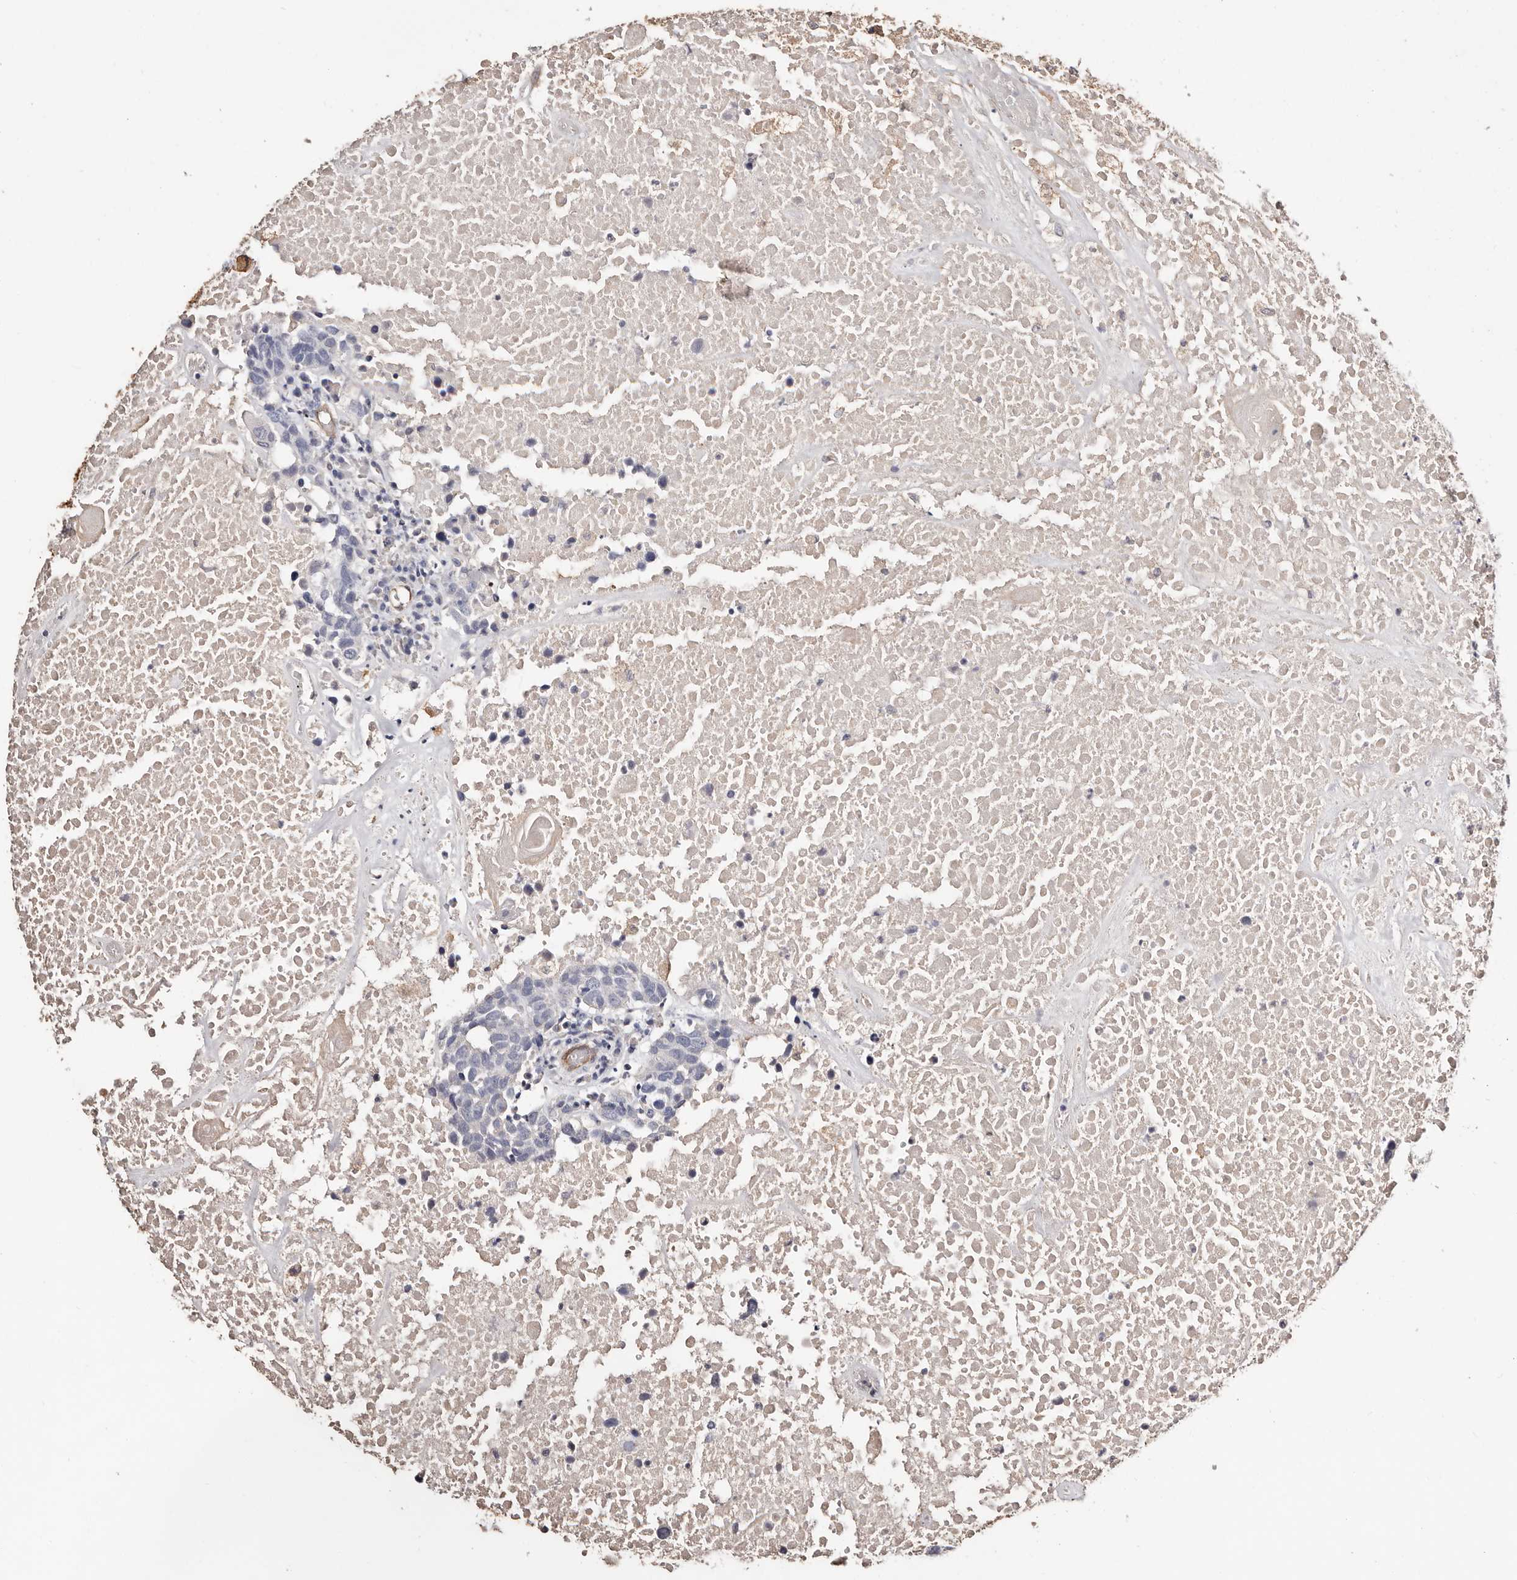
{"staining": {"intensity": "negative", "quantity": "none", "location": "none"}, "tissue": "head and neck cancer", "cell_type": "Tumor cells", "image_type": "cancer", "snomed": [{"axis": "morphology", "description": "Squamous cell carcinoma, NOS"}, {"axis": "topography", "description": "Head-Neck"}], "caption": "The micrograph exhibits no staining of tumor cells in head and neck cancer. (DAB immunohistochemistry visualized using brightfield microscopy, high magnification).", "gene": "TGM2", "patient": {"sex": "male", "age": 66}}